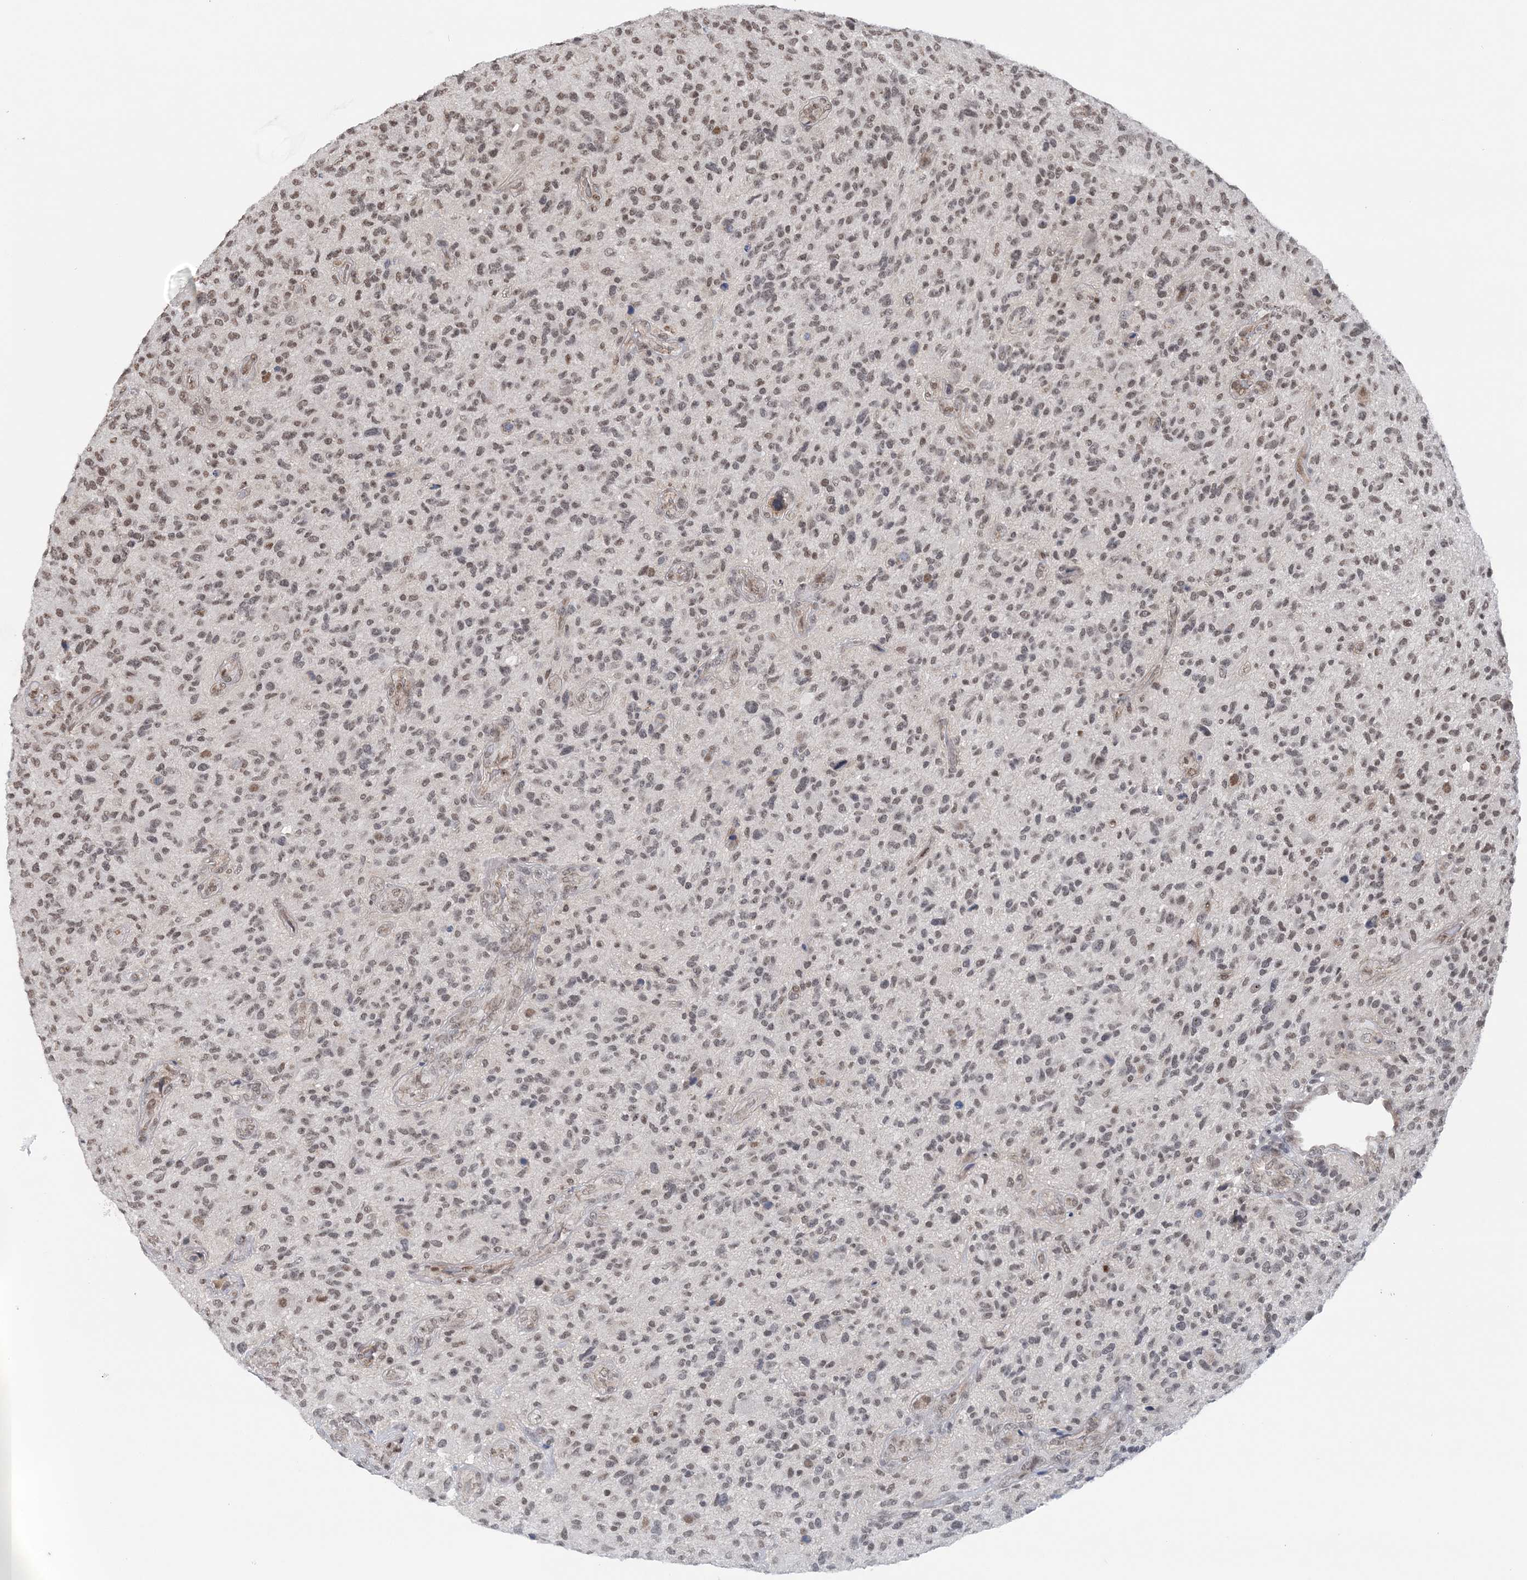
{"staining": {"intensity": "weak", "quantity": ">75%", "location": "nuclear"}, "tissue": "glioma", "cell_type": "Tumor cells", "image_type": "cancer", "snomed": [{"axis": "morphology", "description": "Glioma, malignant, High grade"}, {"axis": "topography", "description": "Brain"}], "caption": "Brown immunohistochemical staining in malignant high-grade glioma displays weak nuclear staining in about >75% of tumor cells.", "gene": "CCDC152", "patient": {"sex": "male", "age": 47}}